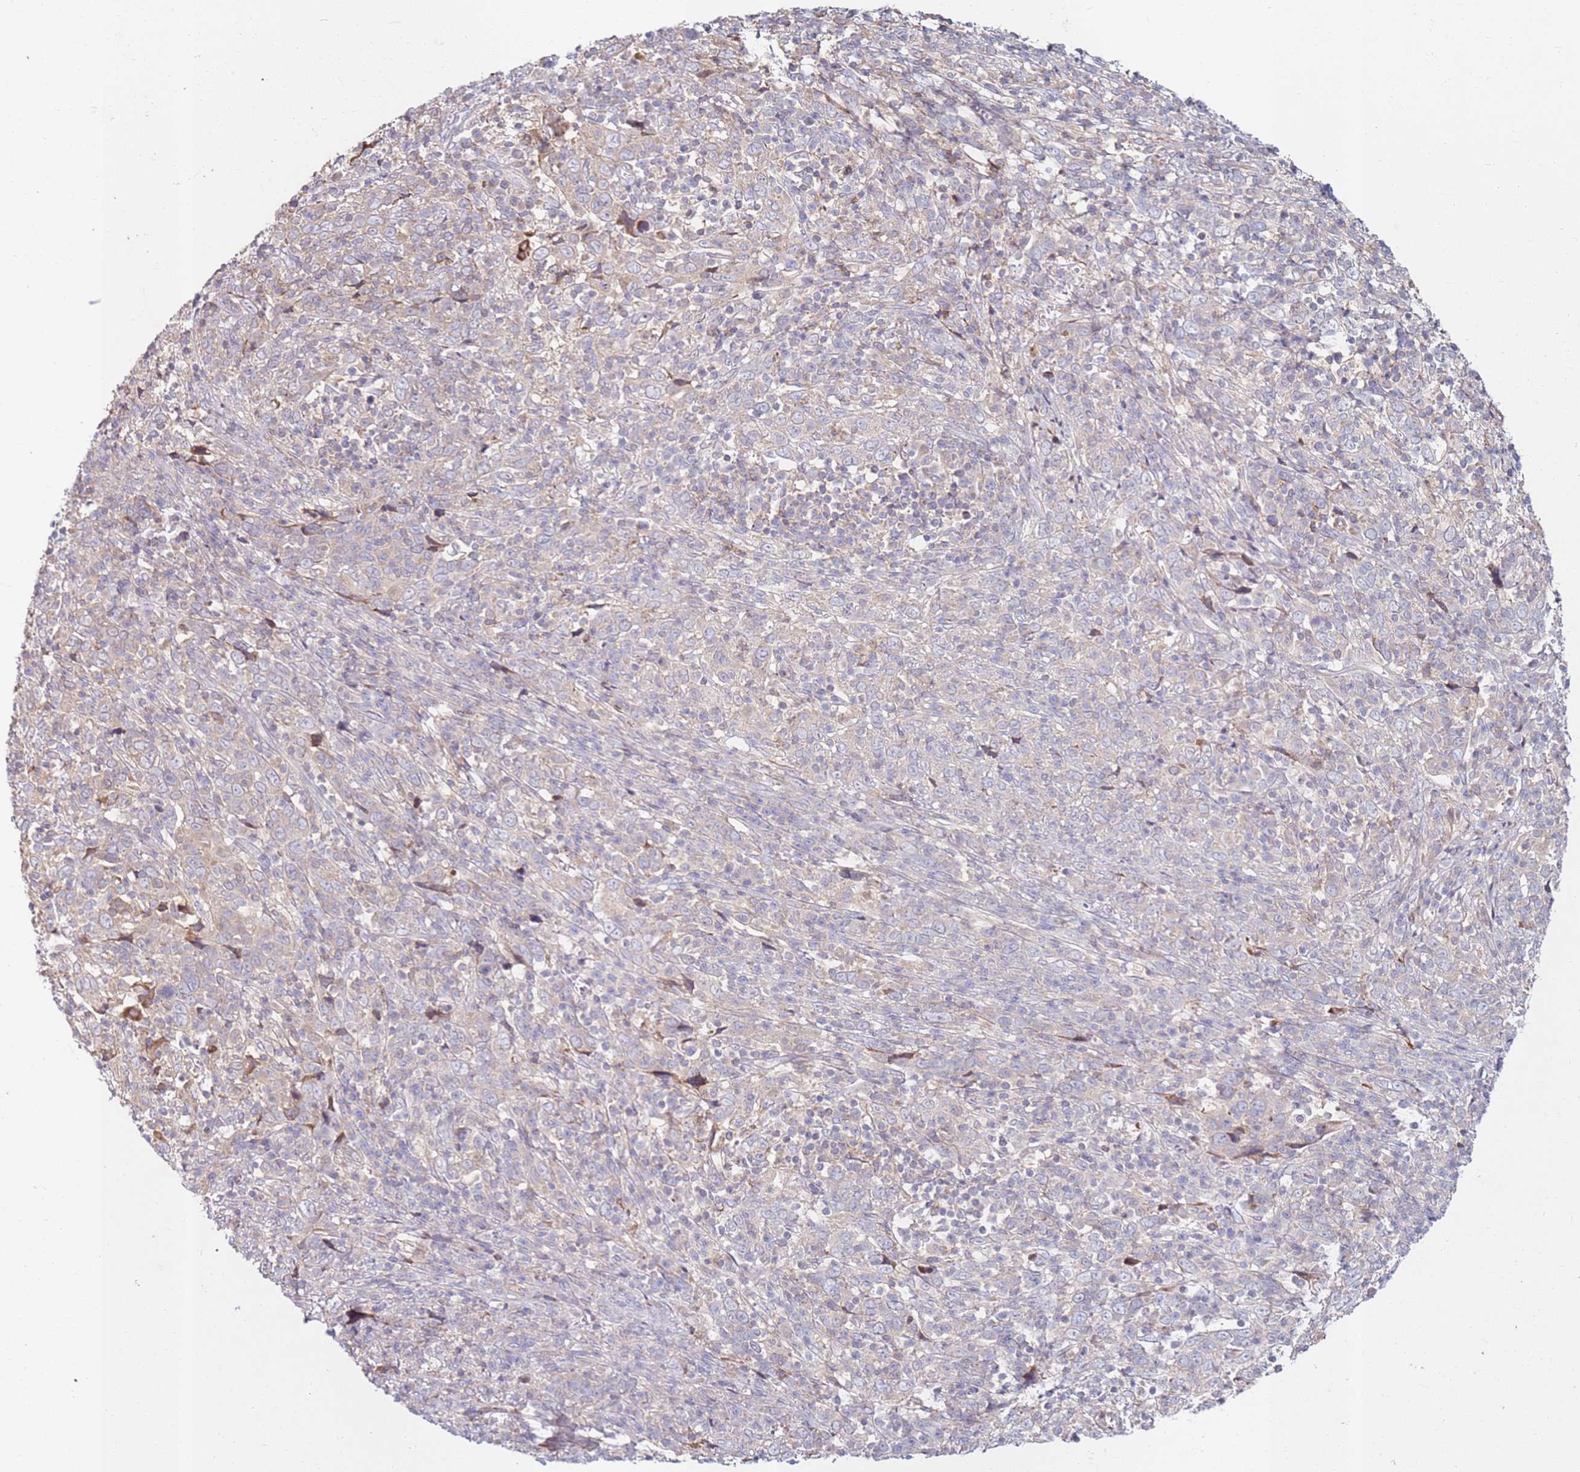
{"staining": {"intensity": "weak", "quantity": "<25%", "location": "cytoplasmic/membranous"}, "tissue": "cervical cancer", "cell_type": "Tumor cells", "image_type": "cancer", "snomed": [{"axis": "morphology", "description": "Squamous cell carcinoma, NOS"}, {"axis": "topography", "description": "Cervix"}], "caption": "The immunohistochemistry photomicrograph has no significant staining in tumor cells of cervical cancer (squamous cell carcinoma) tissue.", "gene": "CNOT9", "patient": {"sex": "female", "age": 46}}